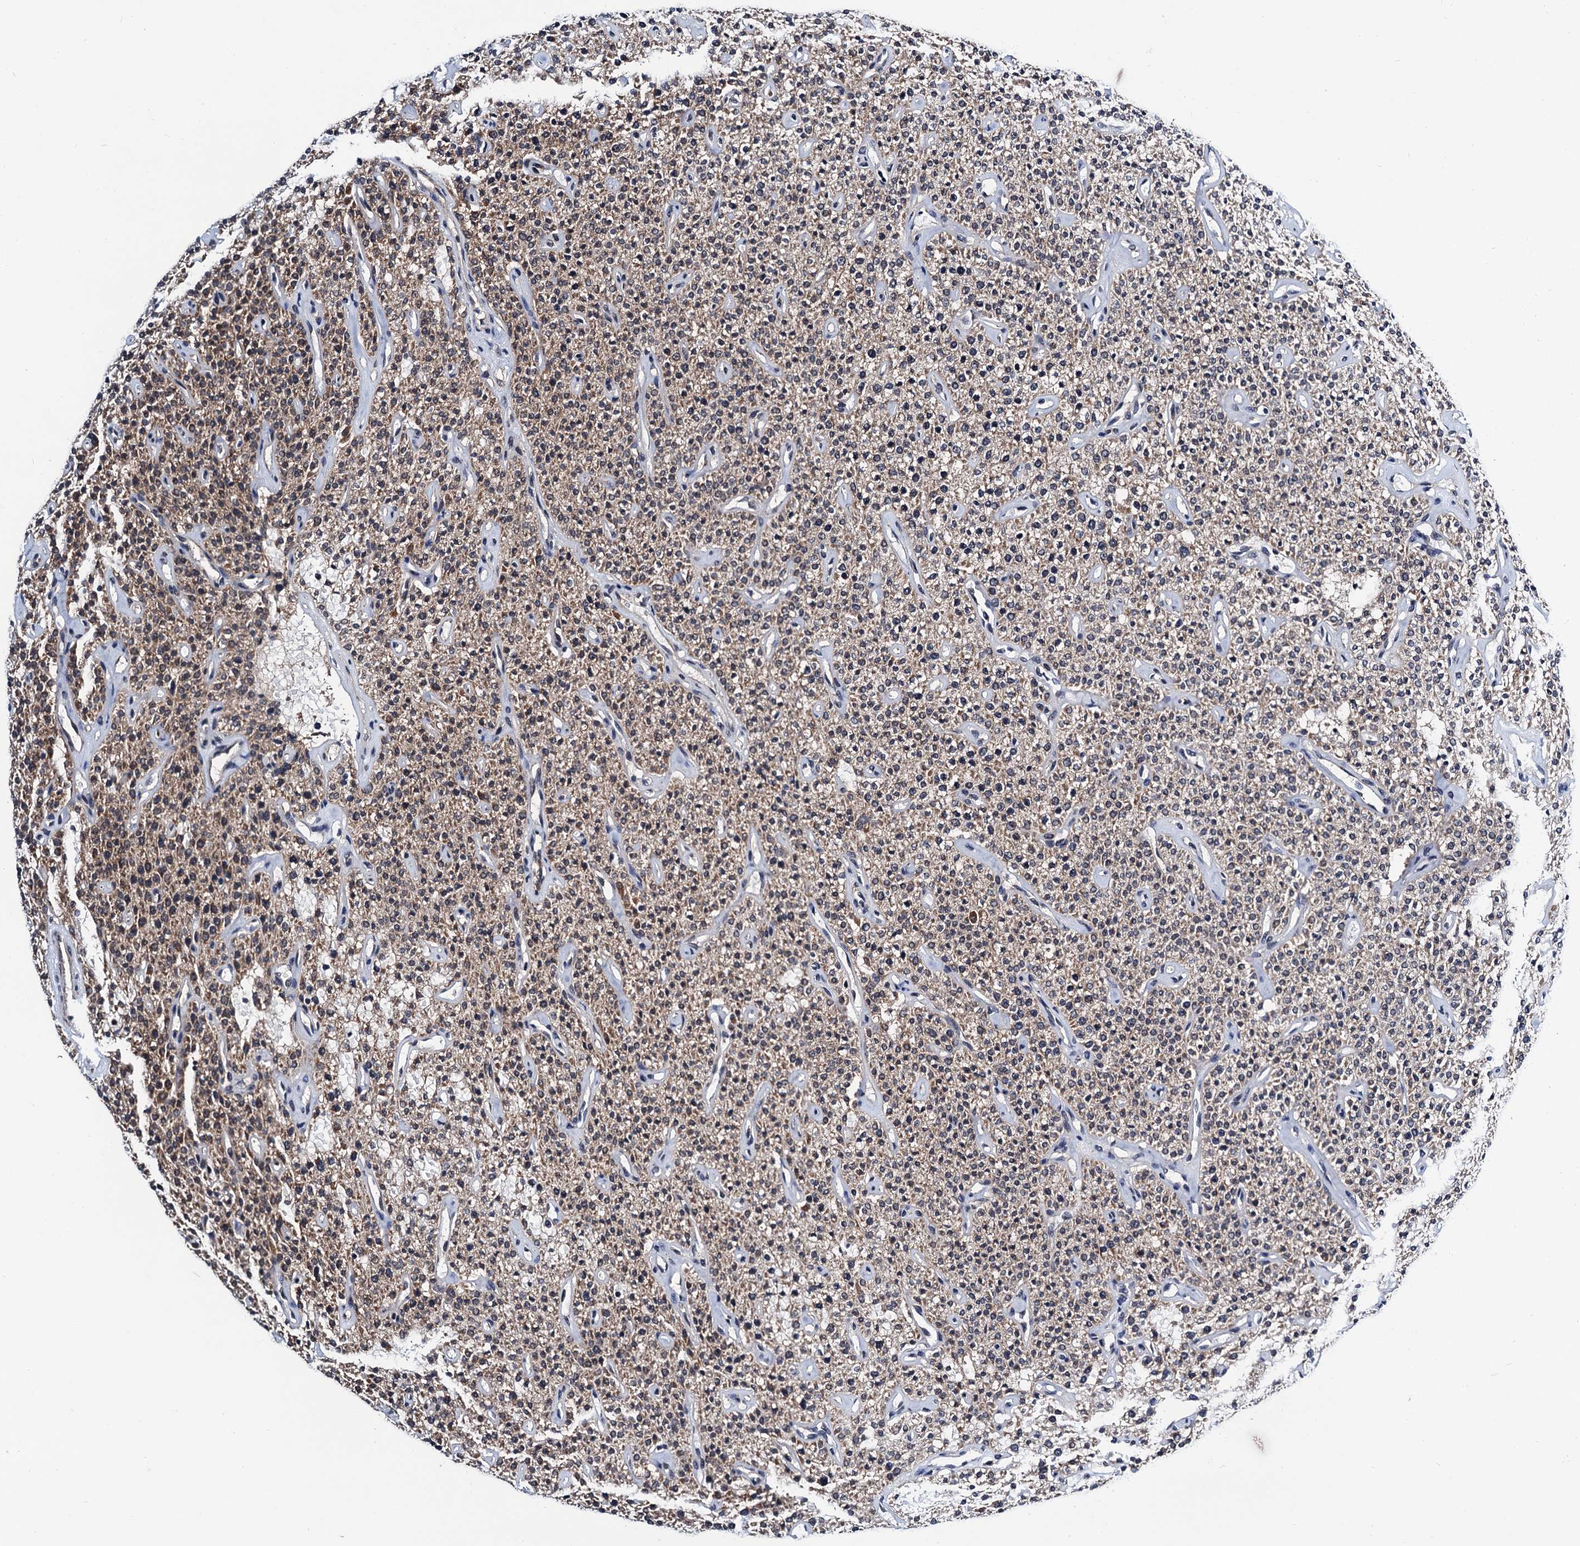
{"staining": {"intensity": "moderate", "quantity": ">75%", "location": "cytoplasmic/membranous"}, "tissue": "parathyroid gland", "cell_type": "Glandular cells", "image_type": "normal", "snomed": [{"axis": "morphology", "description": "Normal tissue, NOS"}, {"axis": "topography", "description": "Parathyroid gland"}], "caption": "Parathyroid gland stained for a protein (brown) exhibits moderate cytoplasmic/membranous positive staining in about >75% of glandular cells.", "gene": "NAA16", "patient": {"sex": "male", "age": 46}}